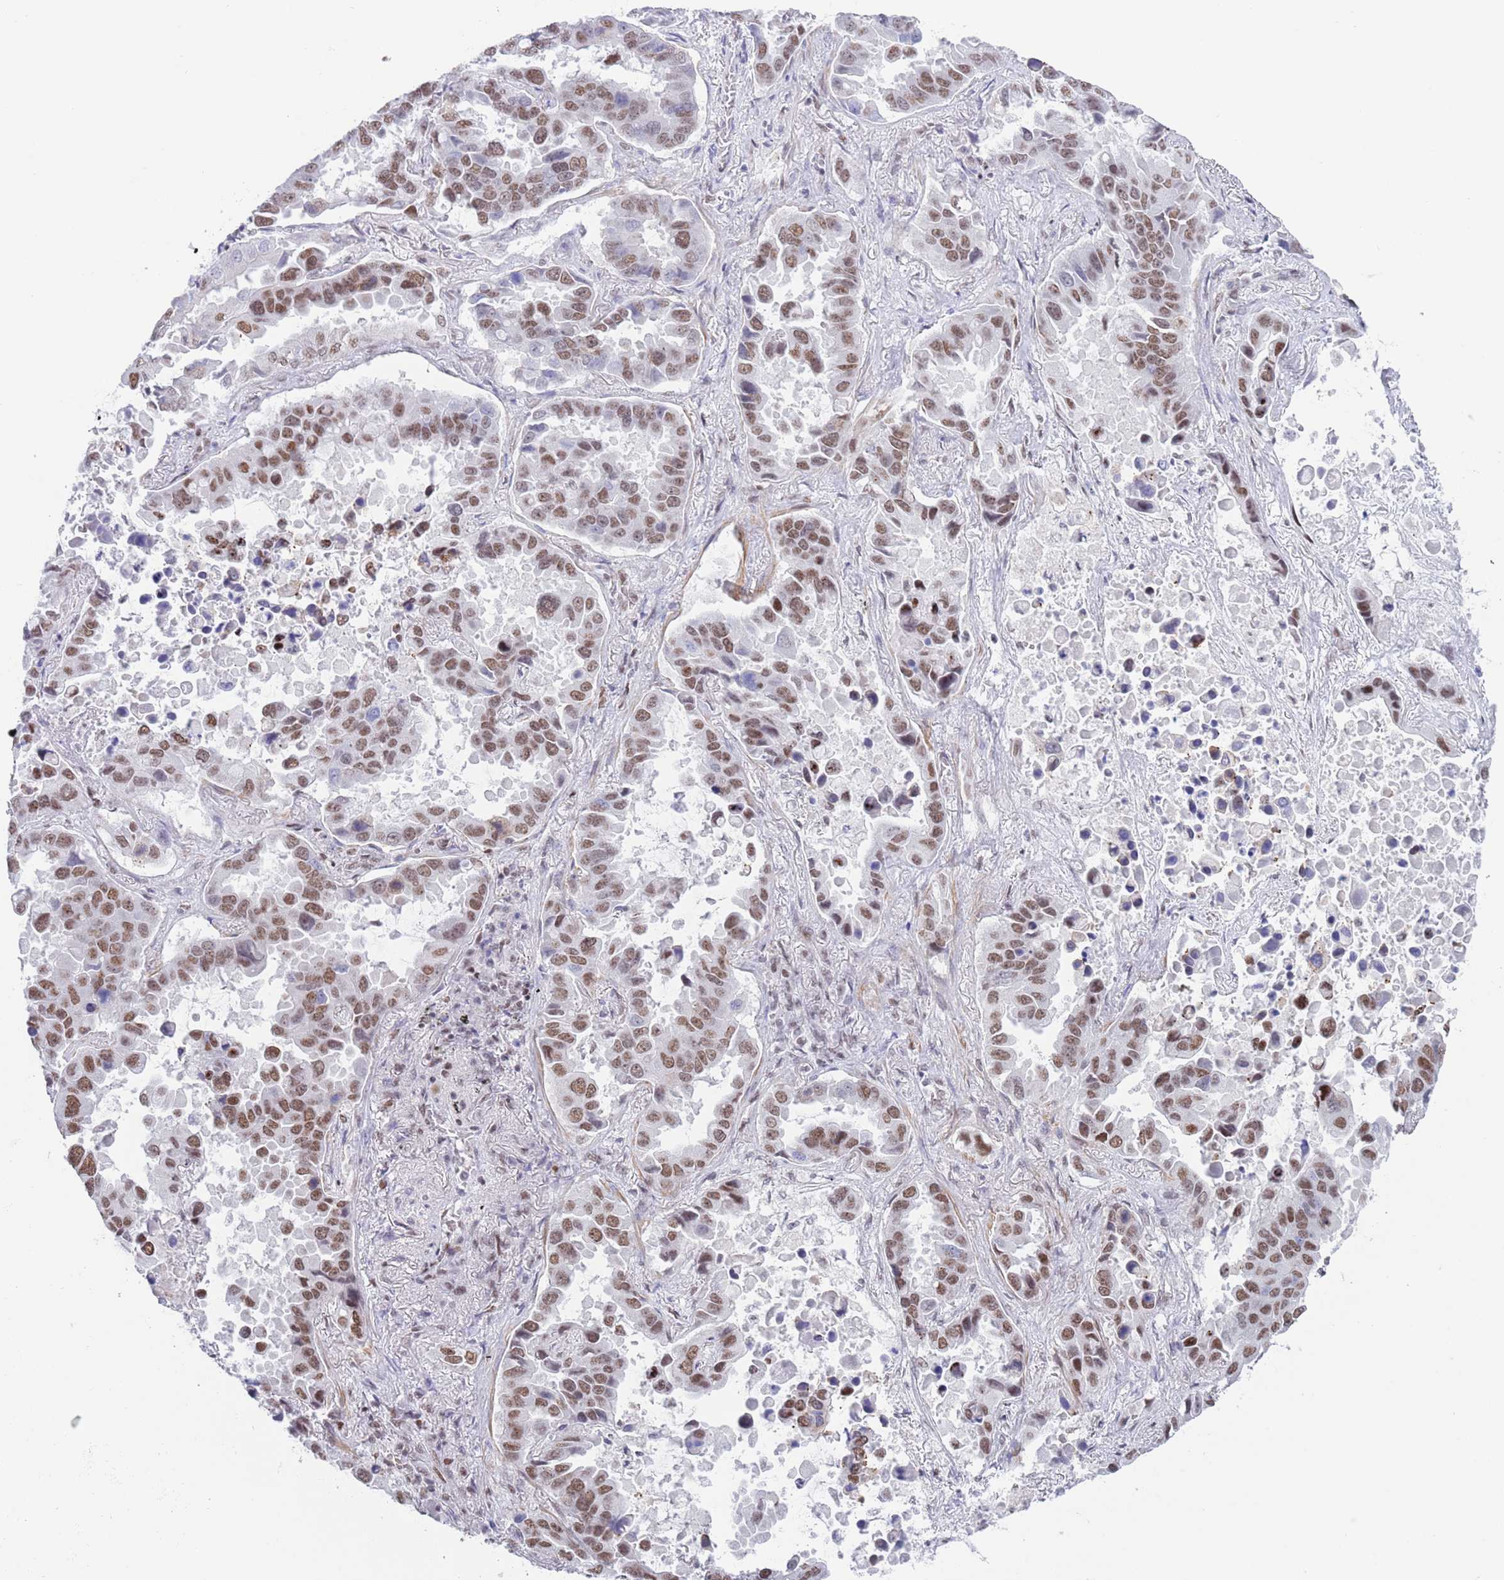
{"staining": {"intensity": "moderate", "quantity": ">75%", "location": "nuclear"}, "tissue": "lung cancer", "cell_type": "Tumor cells", "image_type": "cancer", "snomed": [{"axis": "morphology", "description": "Adenocarcinoma, NOS"}, {"axis": "topography", "description": "Lung"}], "caption": "Lung cancer (adenocarcinoma) was stained to show a protein in brown. There is medium levels of moderate nuclear expression in approximately >75% of tumor cells.", "gene": "ZNF382", "patient": {"sex": "male", "age": 64}}